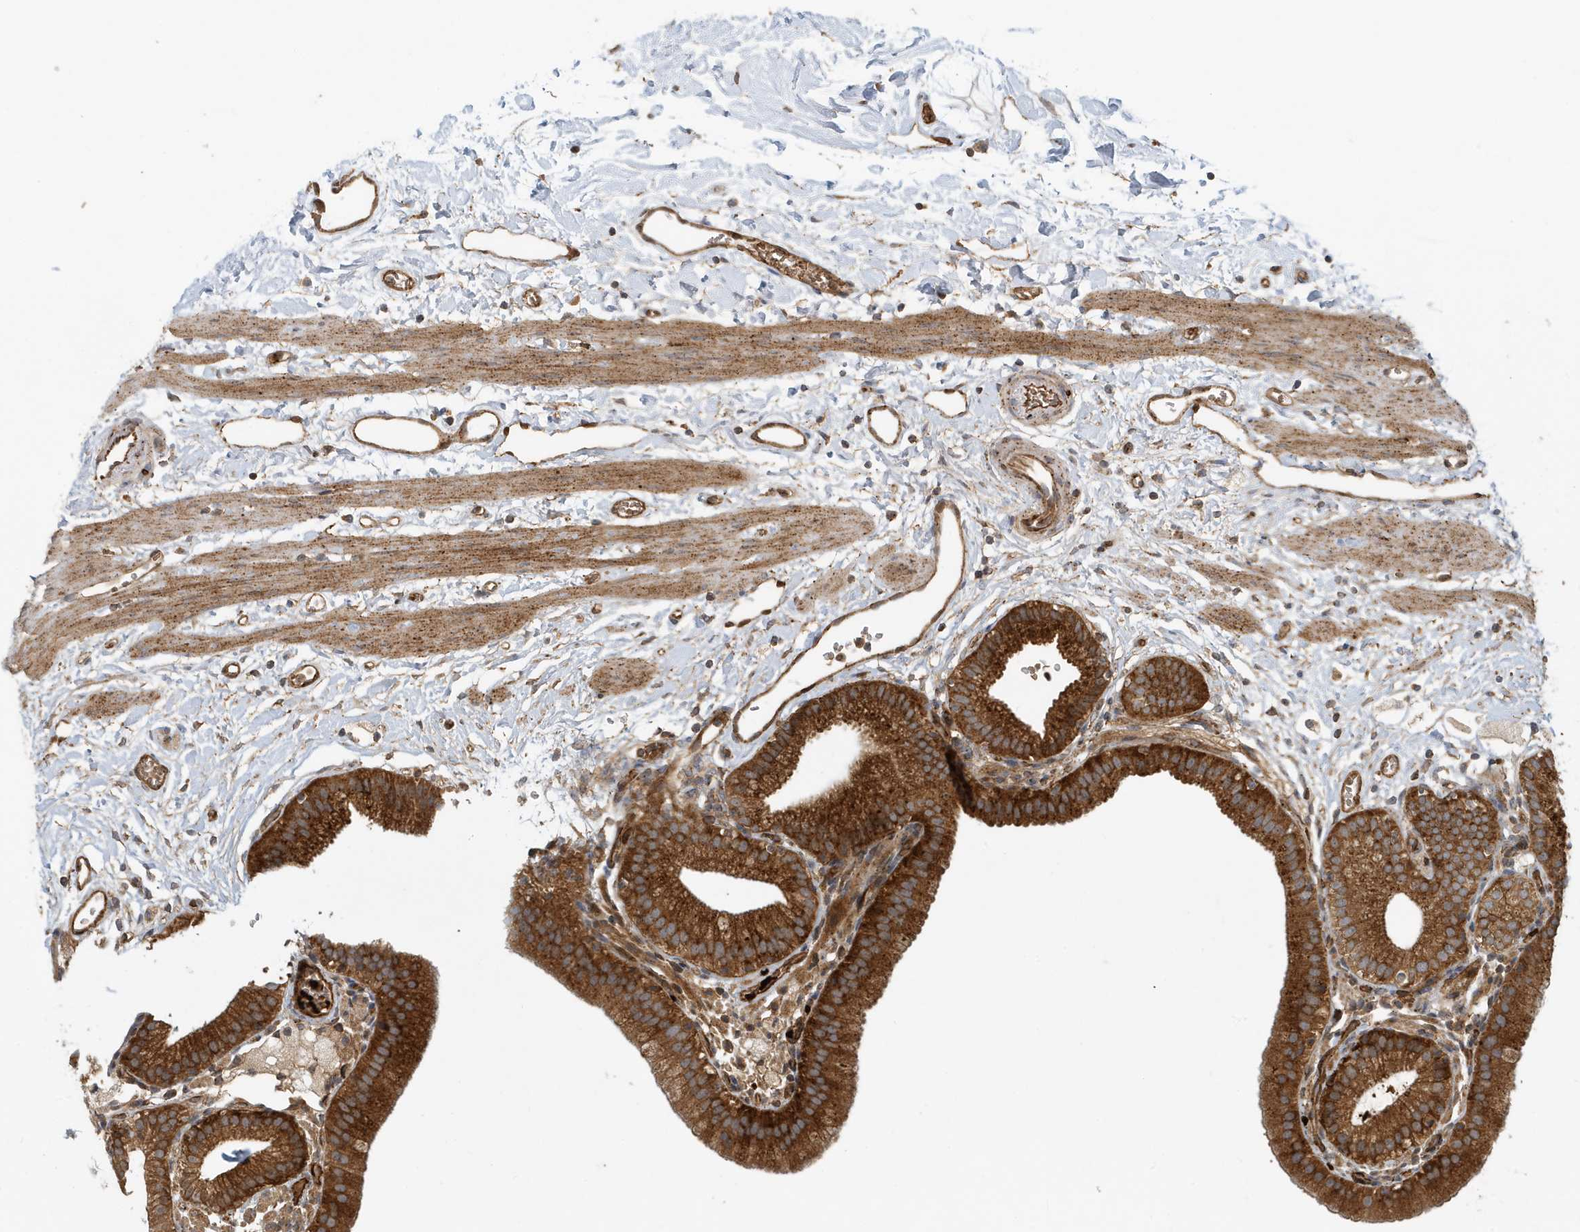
{"staining": {"intensity": "strong", "quantity": ">75%", "location": "cytoplasmic/membranous"}, "tissue": "gallbladder", "cell_type": "Glandular cells", "image_type": "normal", "snomed": [{"axis": "morphology", "description": "Normal tissue, NOS"}, {"axis": "topography", "description": "Gallbladder"}], "caption": "A brown stain shows strong cytoplasmic/membranous expression of a protein in glandular cells of benign human gallbladder. The staining is performed using DAB brown chromogen to label protein expression. The nuclei are counter-stained blue using hematoxylin.", "gene": "FYCO1", "patient": {"sex": "male", "age": 55}}